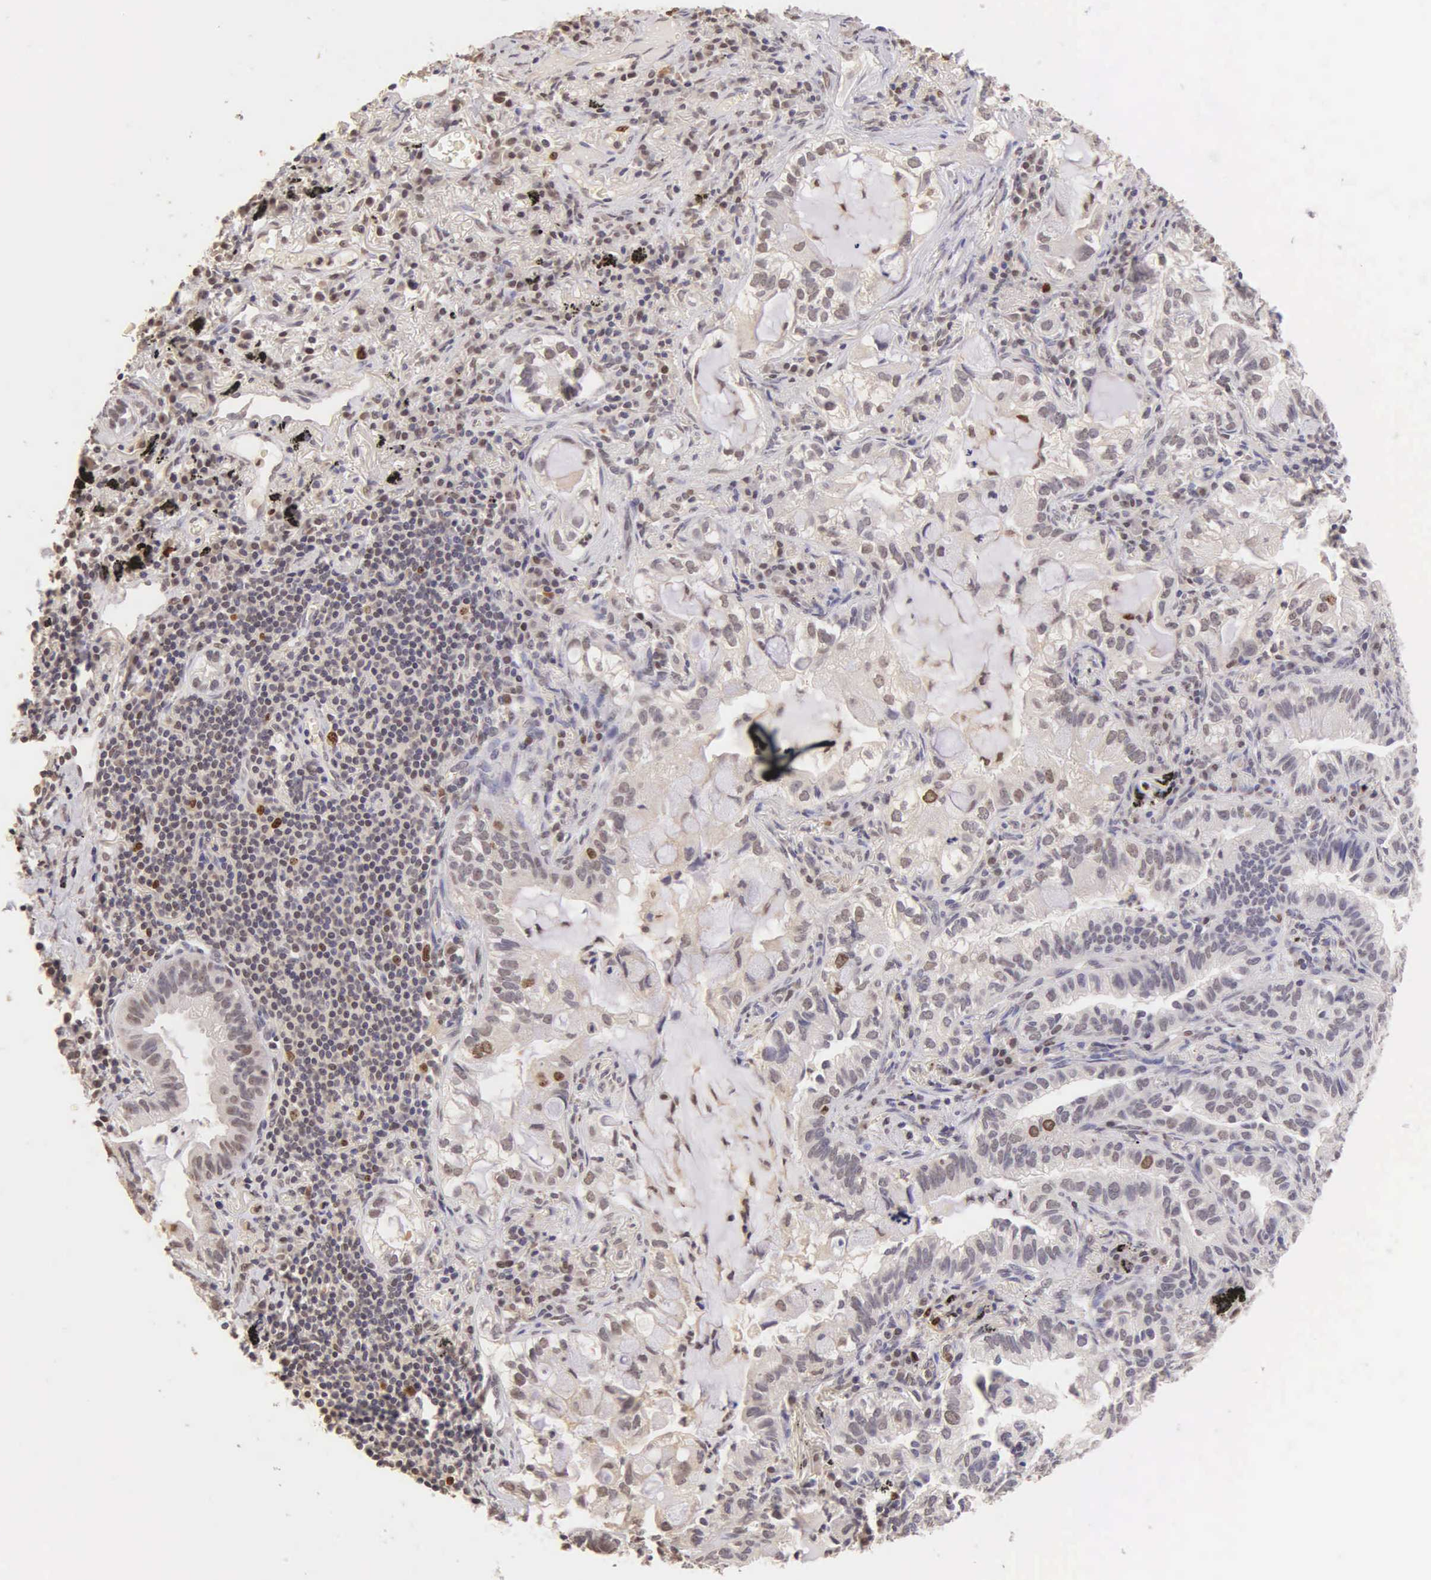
{"staining": {"intensity": "weak", "quantity": "<25%", "location": "nuclear"}, "tissue": "lung cancer", "cell_type": "Tumor cells", "image_type": "cancer", "snomed": [{"axis": "morphology", "description": "Adenocarcinoma, NOS"}, {"axis": "topography", "description": "Lung"}], "caption": "DAB (3,3'-diaminobenzidine) immunohistochemical staining of lung cancer (adenocarcinoma) displays no significant staining in tumor cells.", "gene": "MKI67", "patient": {"sex": "female", "age": 50}}